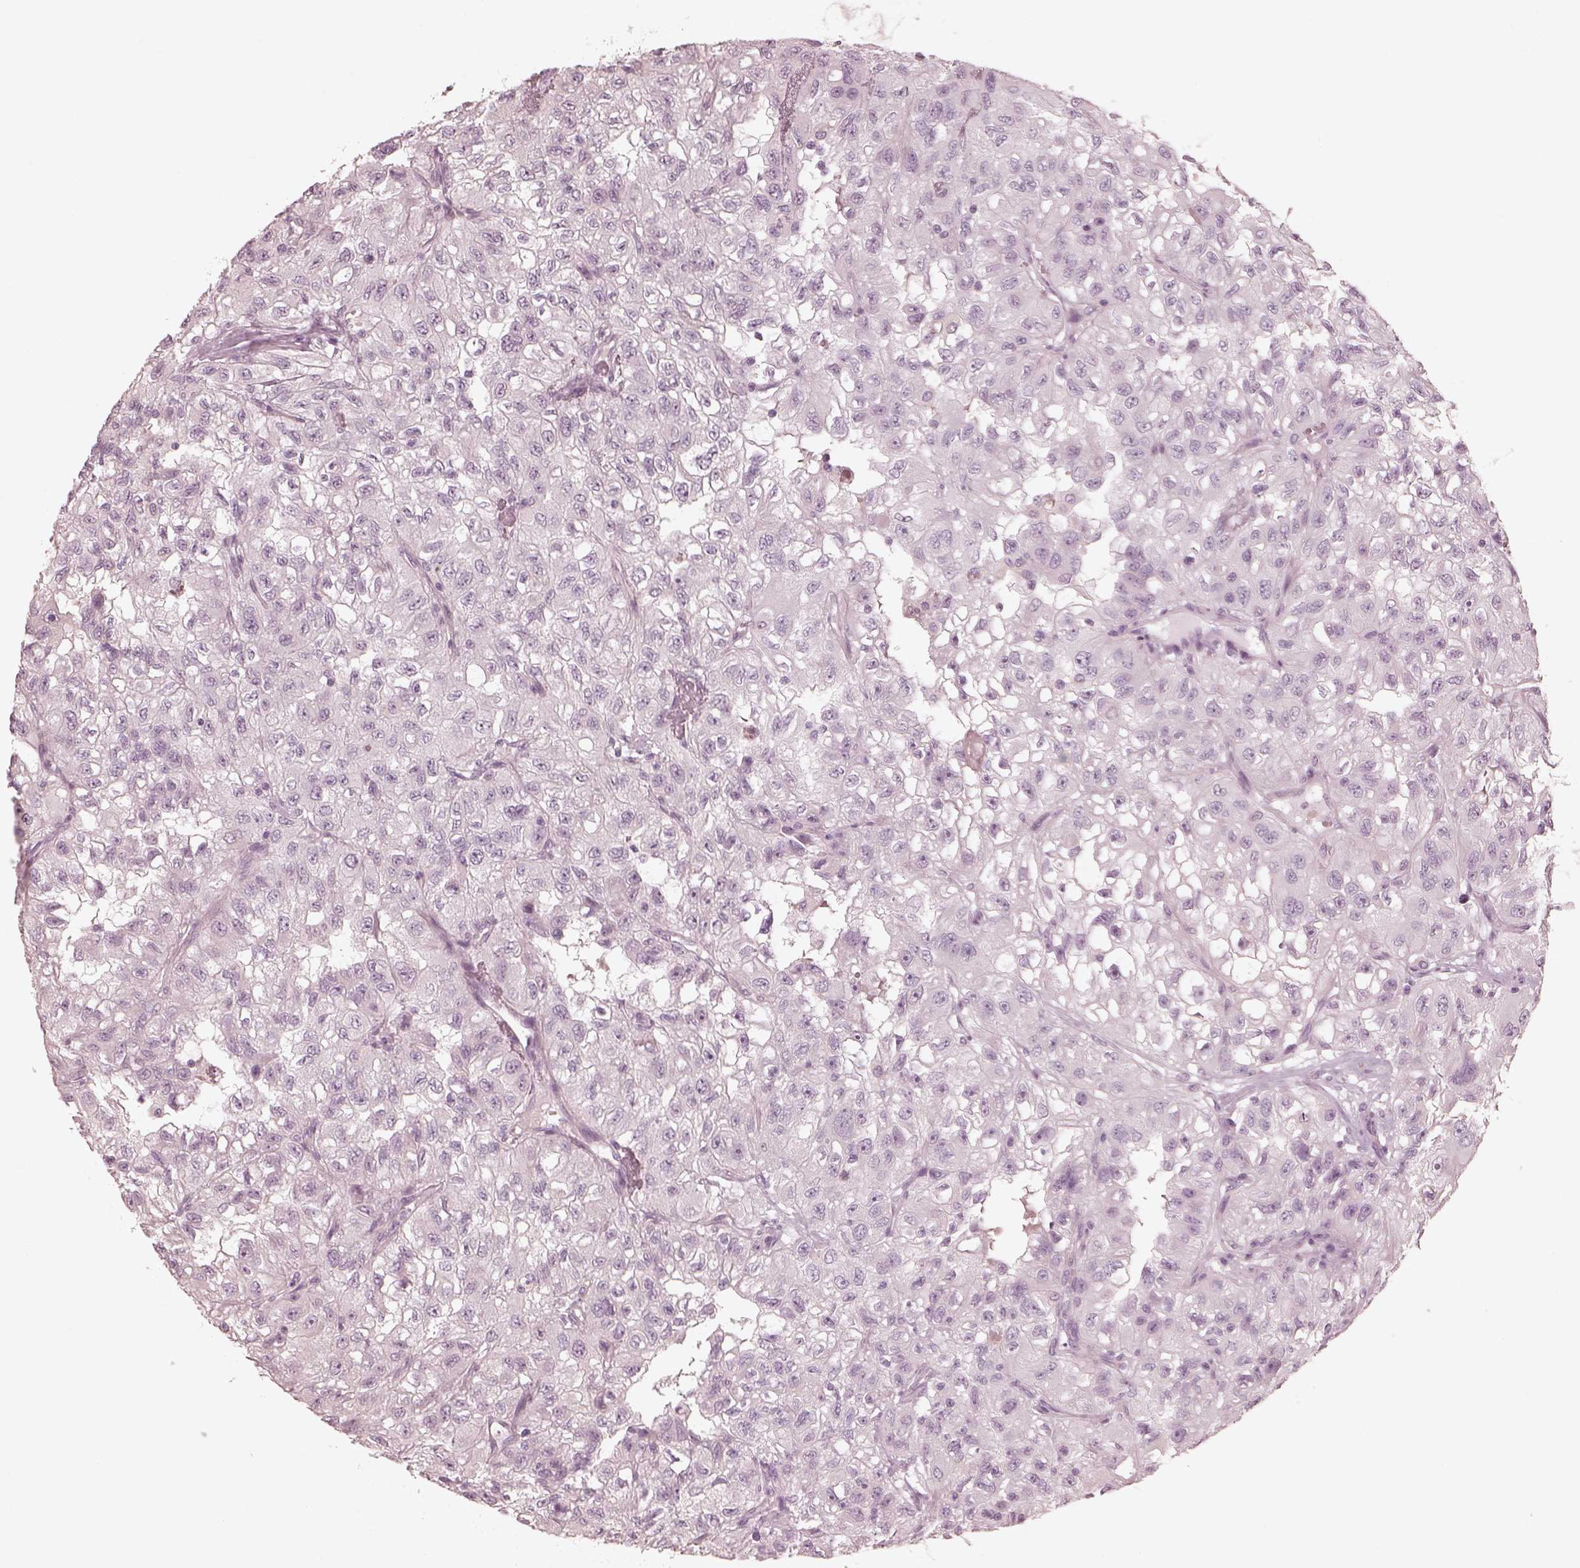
{"staining": {"intensity": "negative", "quantity": "none", "location": "none"}, "tissue": "renal cancer", "cell_type": "Tumor cells", "image_type": "cancer", "snomed": [{"axis": "morphology", "description": "Adenocarcinoma, NOS"}, {"axis": "topography", "description": "Kidney"}], "caption": "Immunohistochemistry (IHC) image of neoplastic tissue: human renal adenocarcinoma stained with DAB displays no significant protein positivity in tumor cells.", "gene": "IQCB1", "patient": {"sex": "male", "age": 64}}